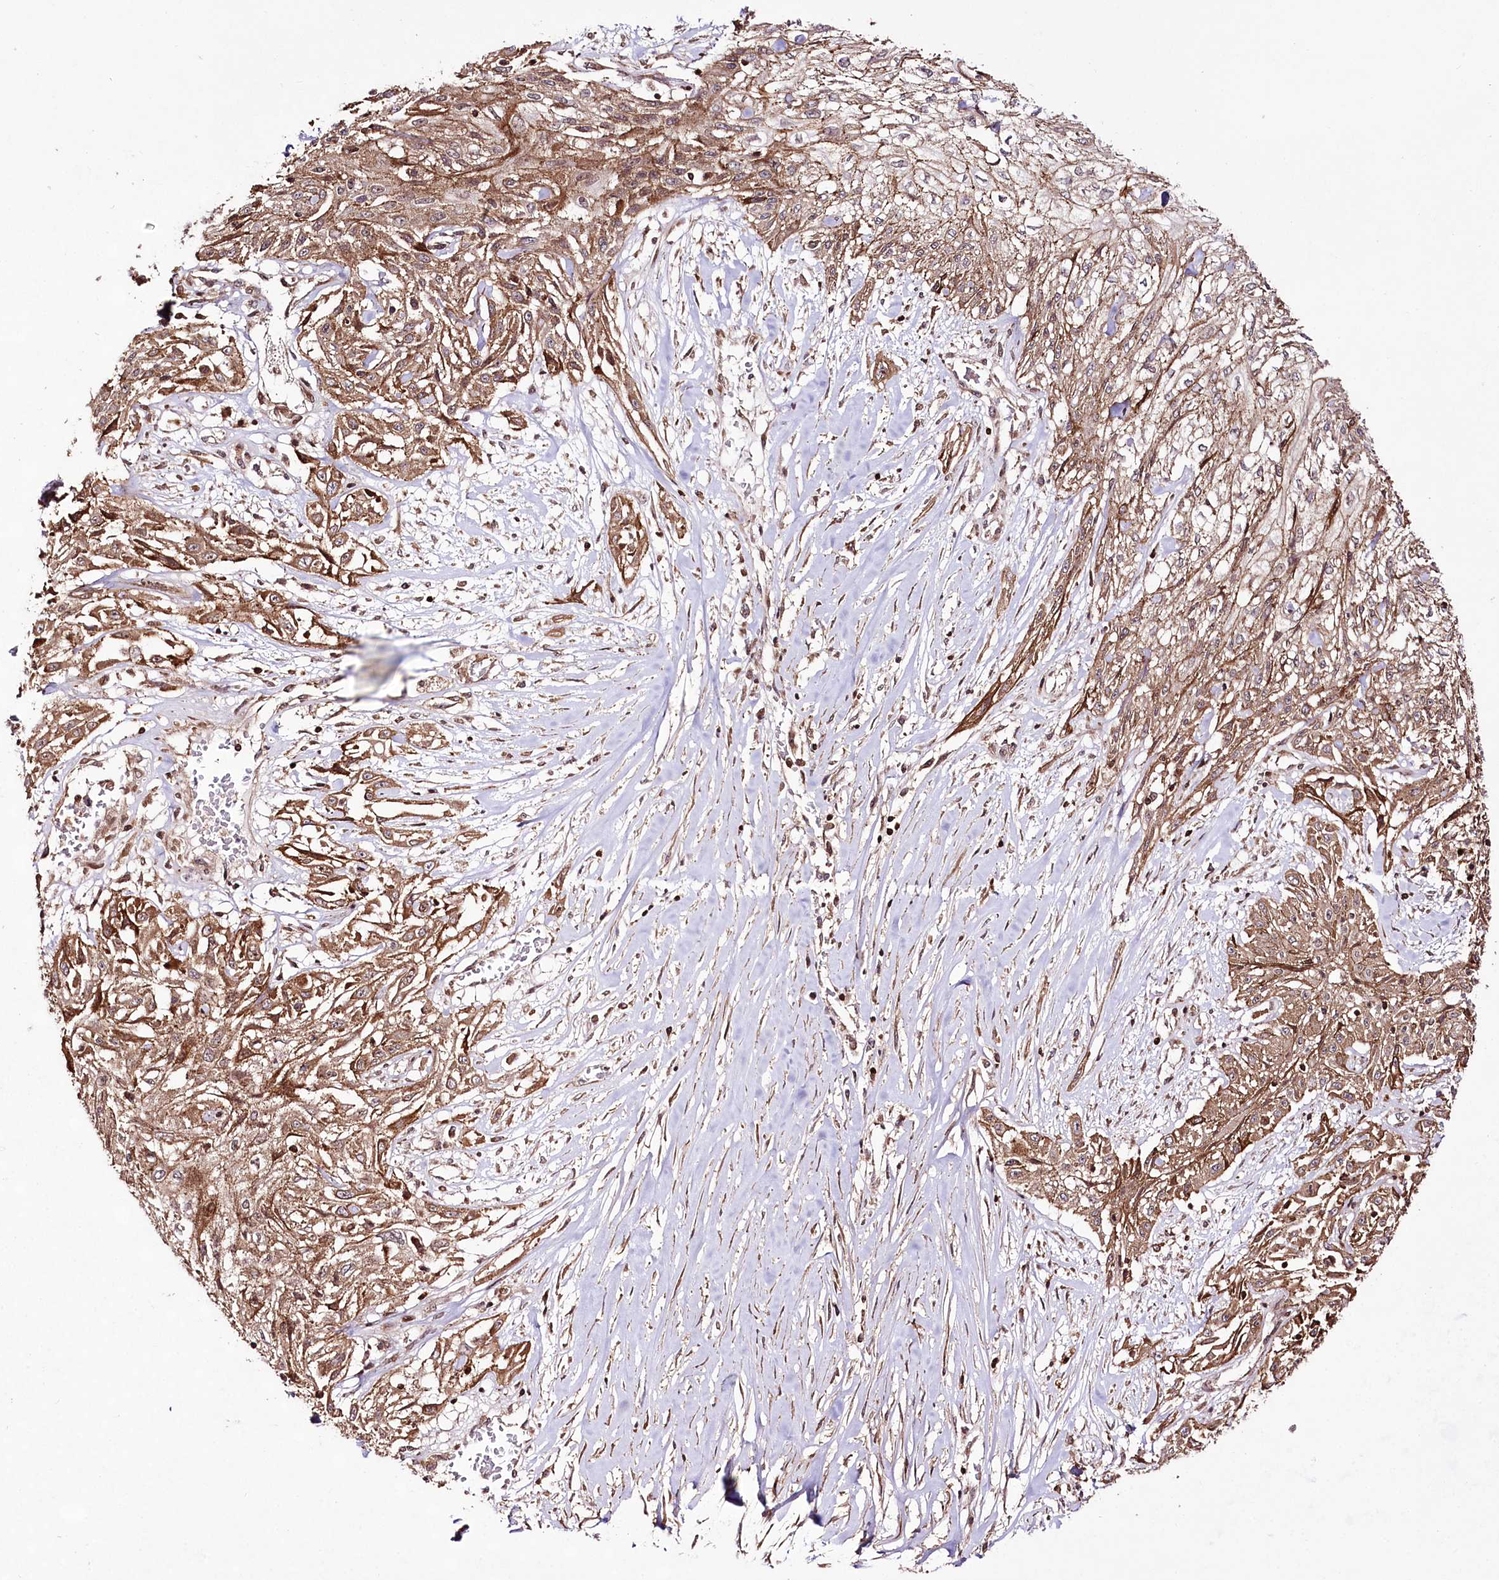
{"staining": {"intensity": "strong", "quantity": ">75%", "location": "cytoplasmic/membranous"}, "tissue": "skin cancer", "cell_type": "Tumor cells", "image_type": "cancer", "snomed": [{"axis": "morphology", "description": "Squamous cell carcinoma, NOS"}, {"axis": "morphology", "description": "Squamous cell carcinoma, metastatic, NOS"}, {"axis": "topography", "description": "Skin"}, {"axis": "topography", "description": "Lymph node"}], "caption": "The image shows a brown stain indicating the presence of a protein in the cytoplasmic/membranous of tumor cells in skin cancer. The staining was performed using DAB, with brown indicating positive protein expression. Nuclei are stained blue with hematoxylin.", "gene": "DHX29", "patient": {"sex": "male", "age": 75}}